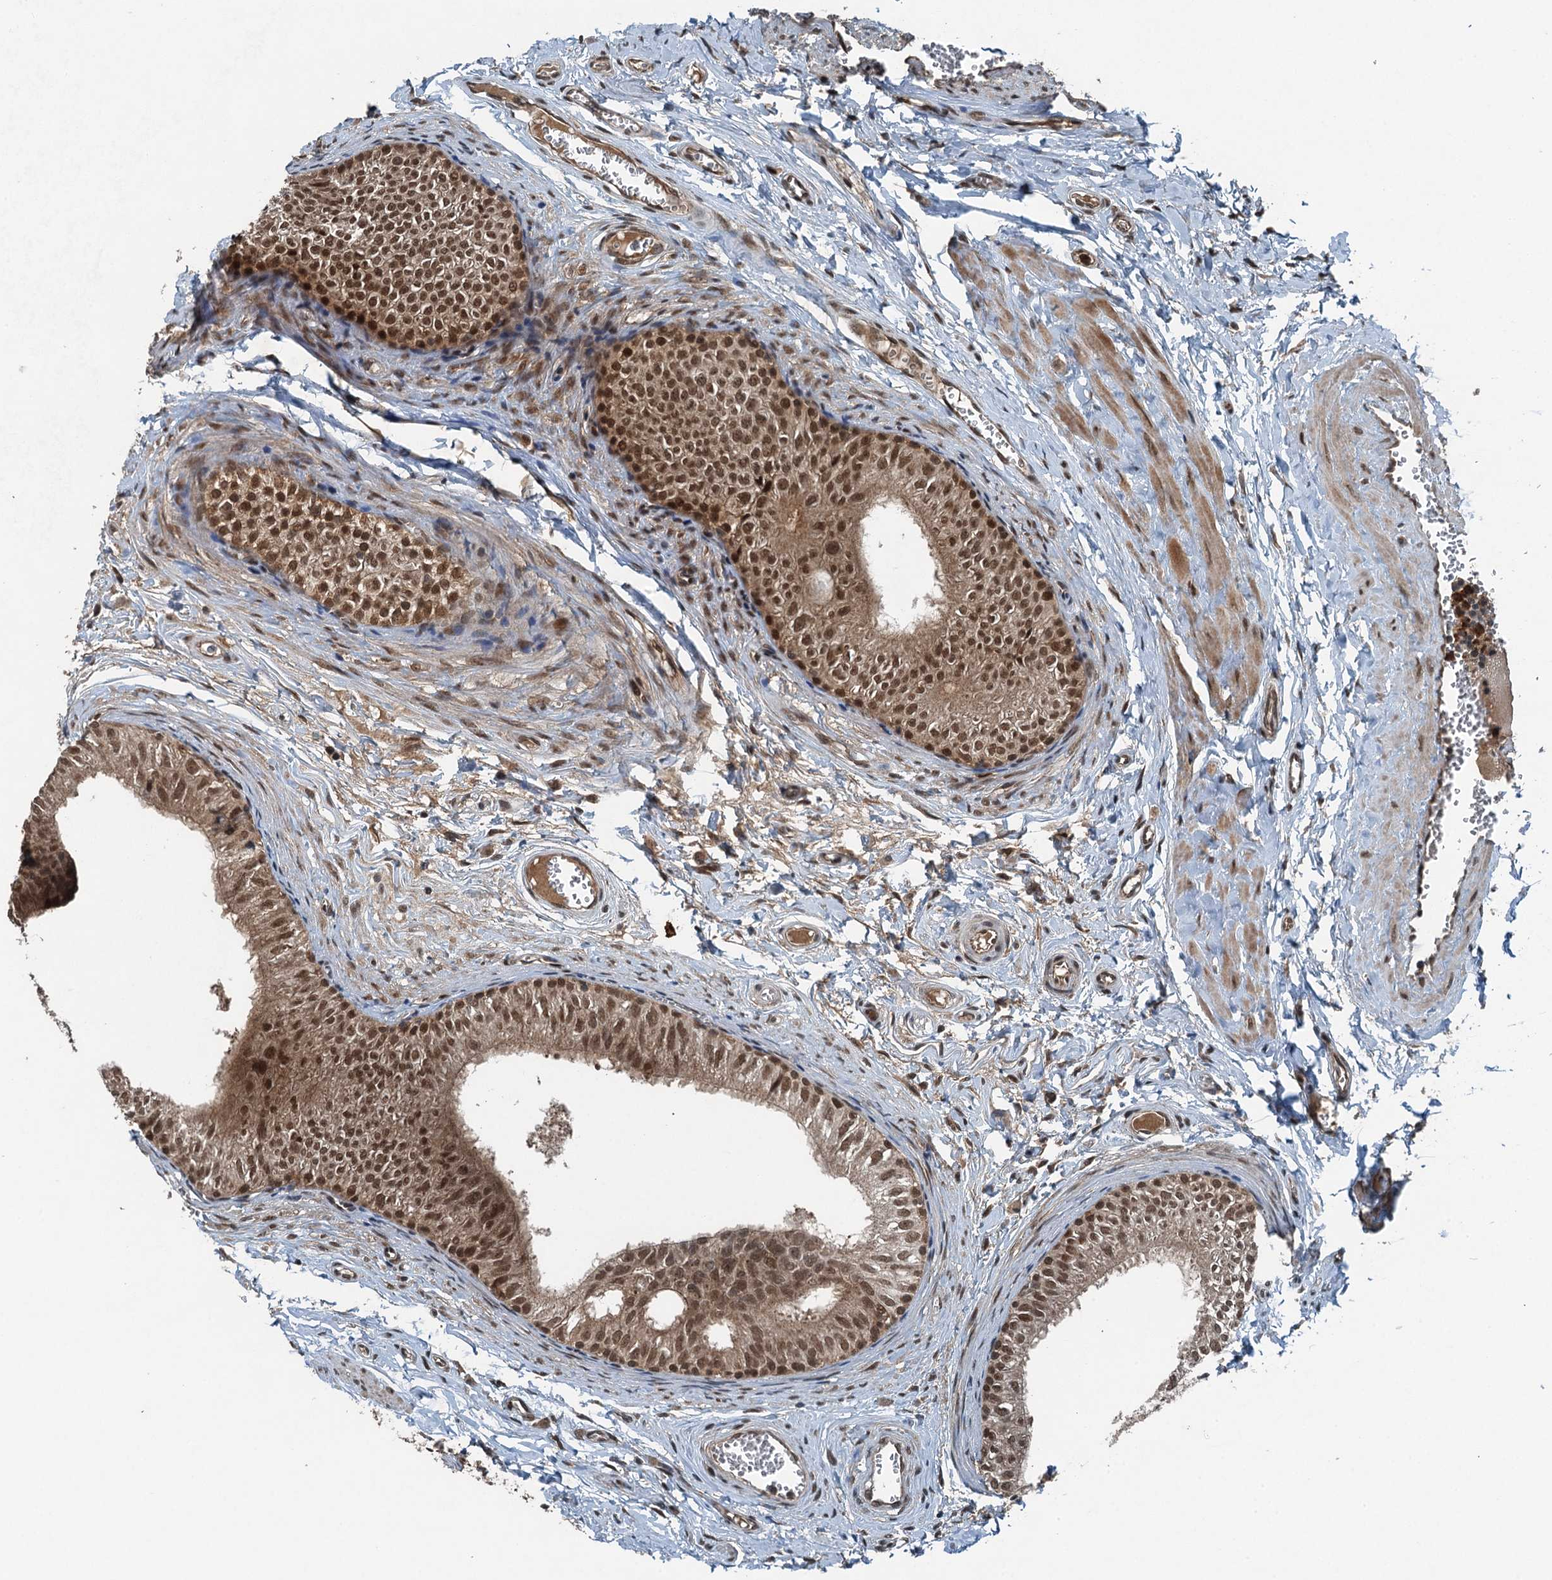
{"staining": {"intensity": "moderate", "quantity": ">75%", "location": "cytoplasmic/membranous,nuclear"}, "tissue": "epididymis", "cell_type": "Glandular cells", "image_type": "normal", "snomed": [{"axis": "morphology", "description": "Normal tissue, NOS"}, {"axis": "topography", "description": "Epididymis"}], "caption": "Moderate cytoplasmic/membranous,nuclear expression is identified in approximately >75% of glandular cells in normal epididymis.", "gene": "UBXN6", "patient": {"sex": "male", "age": 42}}